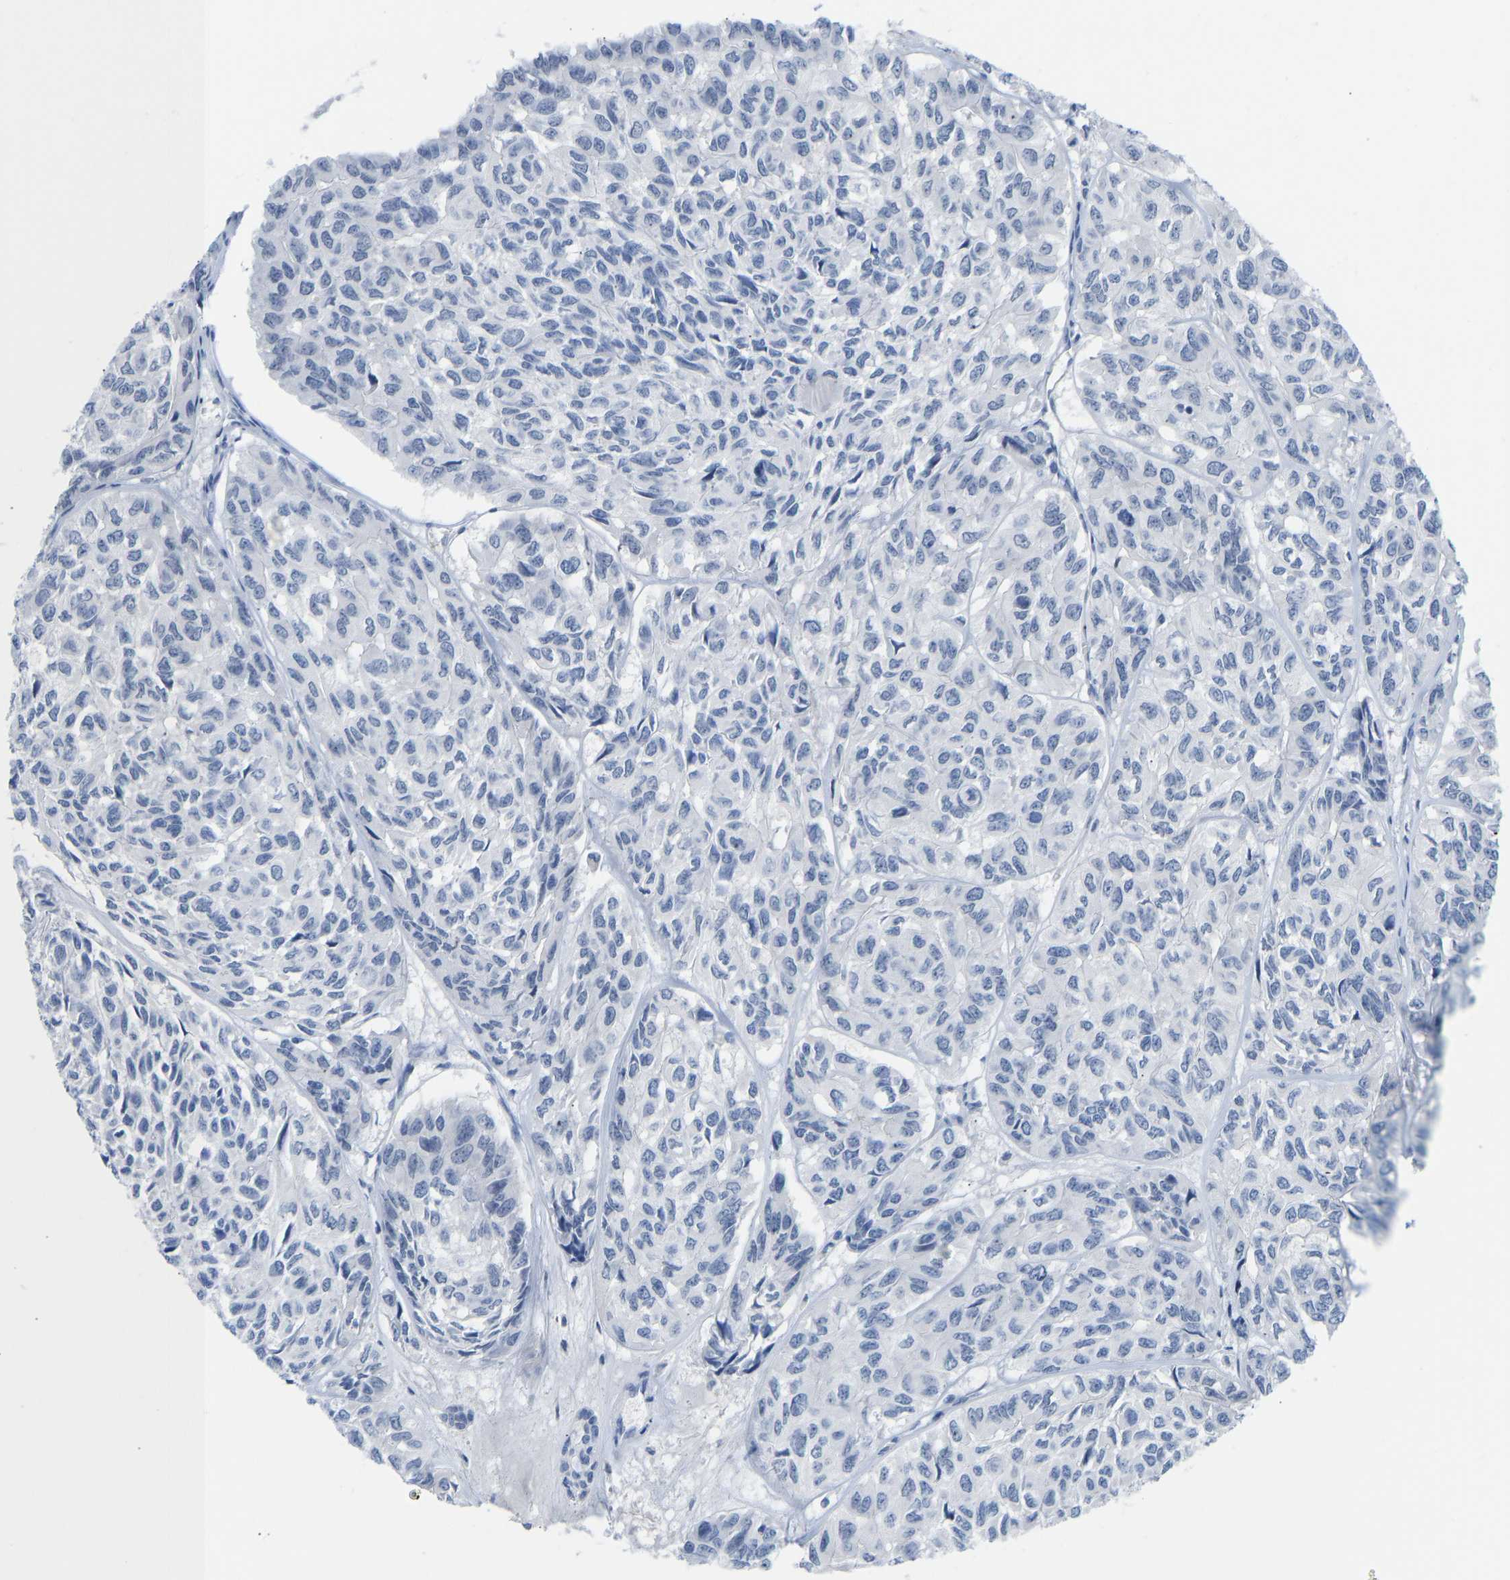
{"staining": {"intensity": "negative", "quantity": "none", "location": "none"}, "tissue": "head and neck cancer", "cell_type": "Tumor cells", "image_type": "cancer", "snomed": [{"axis": "morphology", "description": "Adenocarcinoma, NOS"}, {"axis": "topography", "description": "Salivary gland, NOS"}, {"axis": "topography", "description": "Head-Neck"}], "caption": "This is an immunohistochemistry (IHC) histopathology image of human adenocarcinoma (head and neck). There is no staining in tumor cells.", "gene": "TXNDC2", "patient": {"sex": "female", "age": 76}}